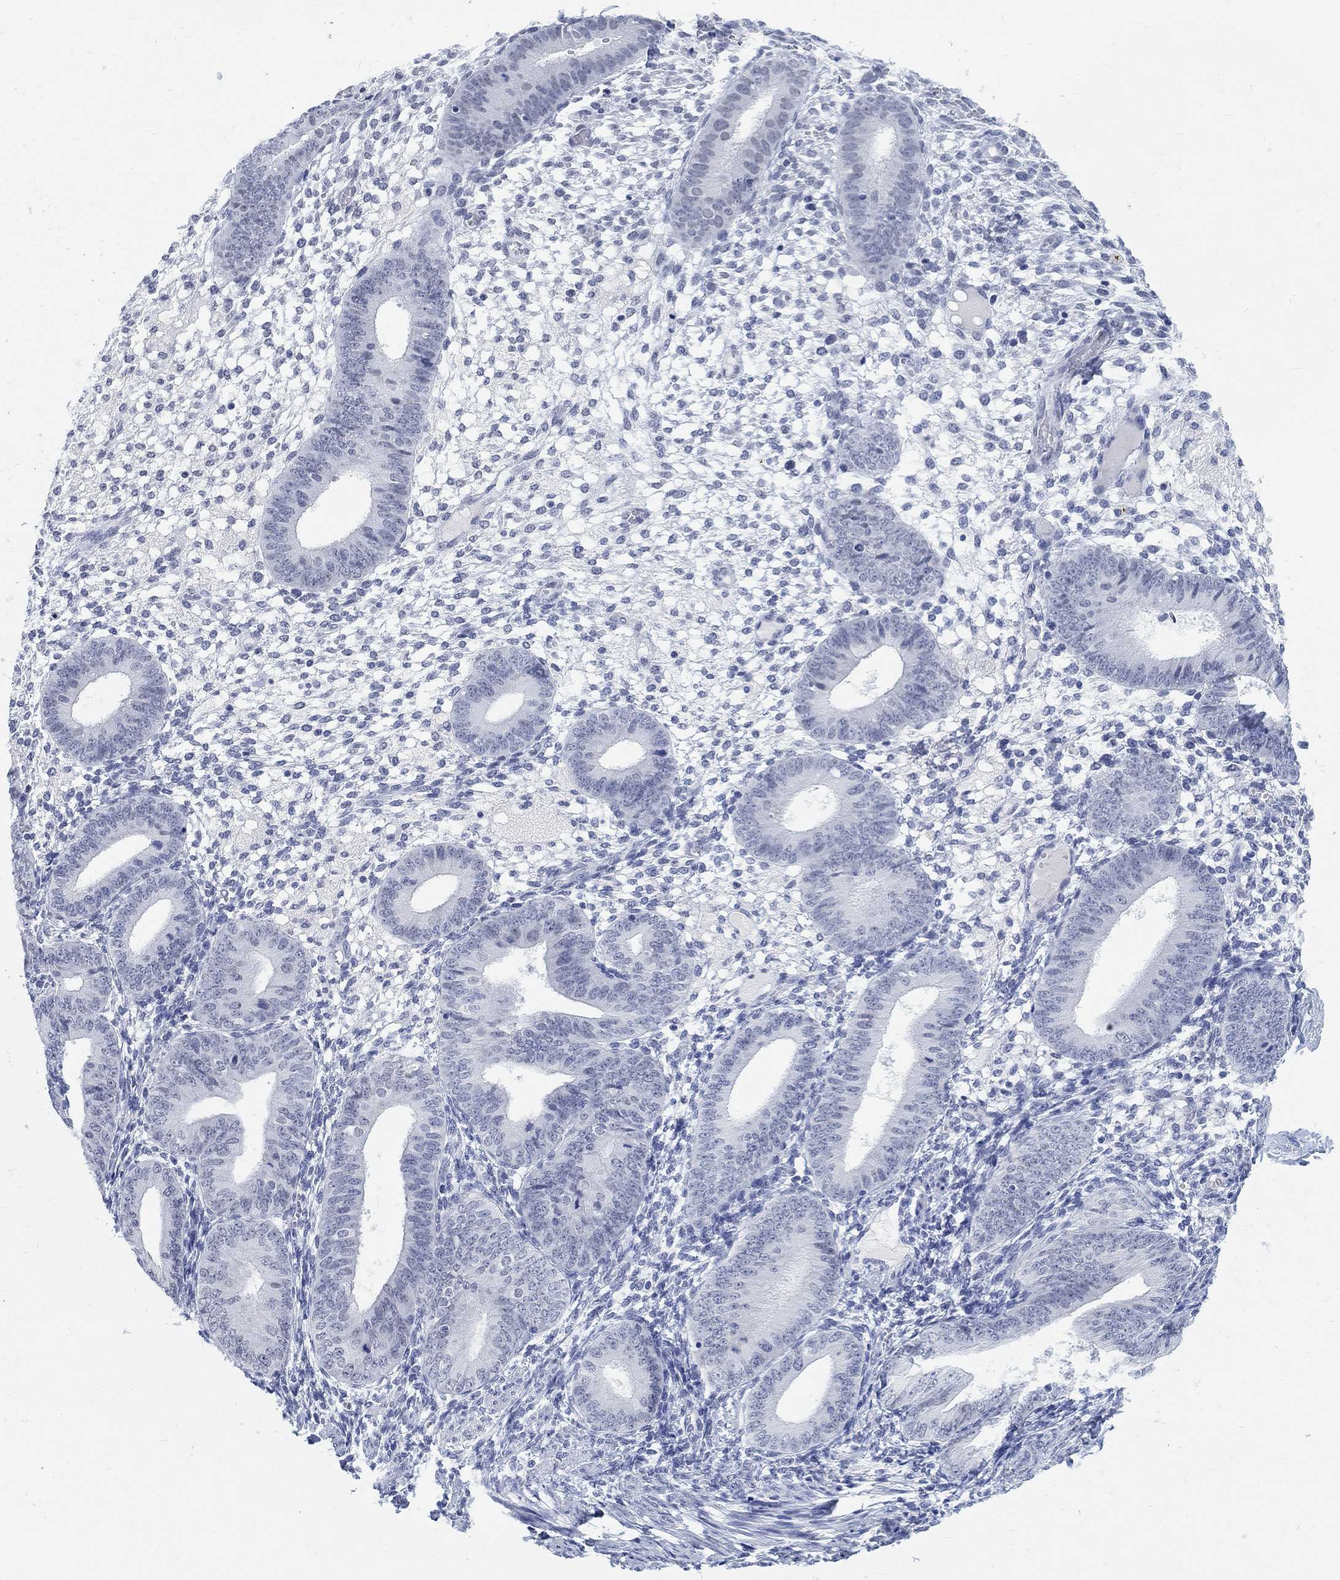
{"staining": {"intensity": "negative", "quantity": "none", "location": "none"}, "tissue": "endometrium", "cell_type": "Cells in endometrial stroma", "image_type": "normal", "snomed": [{"axis": "morphology", "description": "Normal tissue, NOS"}, {"axis": "topography", "description": "Endometrium"}], "caption": "Protein analysis of benign endometrium reveals no significant staining in cells in endometrial stroma.", "gene": "ANKS1B", "patient": {"sex": "female", "age": 39}}